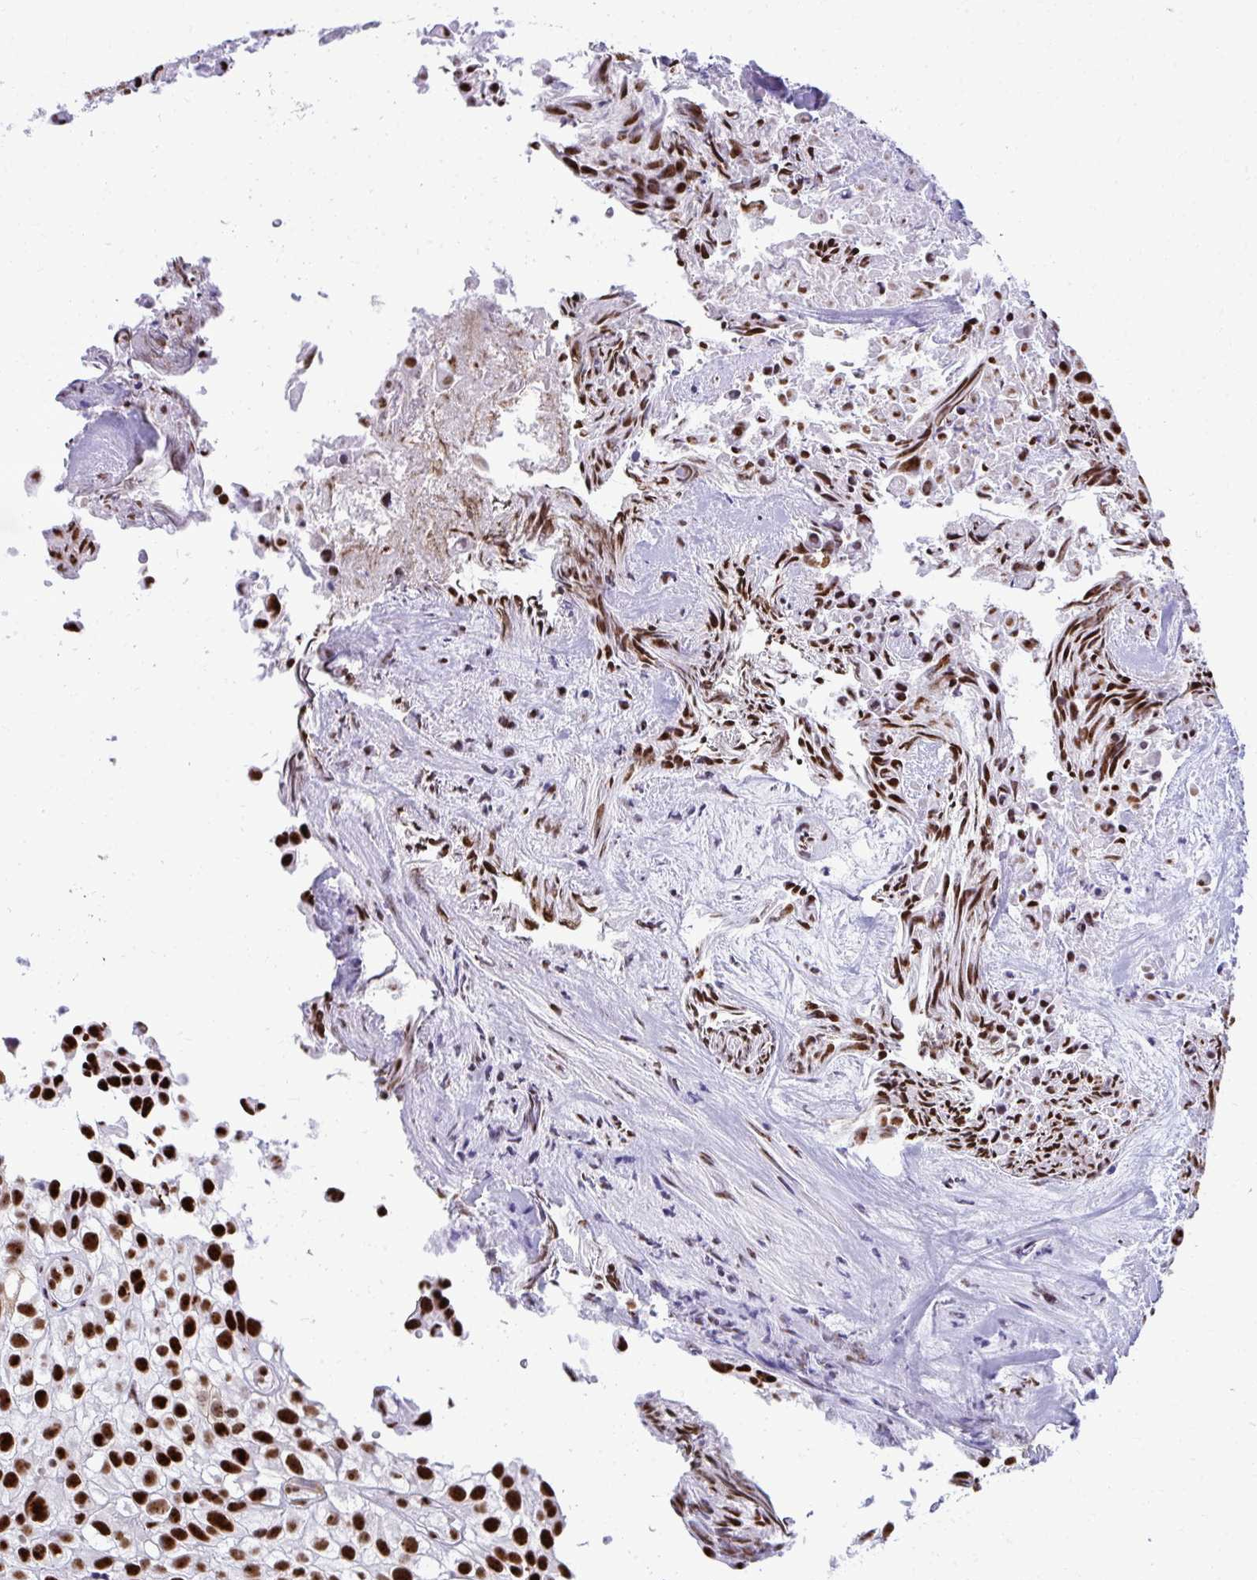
{"staining": {"intensity": "strong", "quantity": ">75%", "location": "nuclear"}, "tissue": "urothelial cancer", "cell_type": "Tumor cells", "image_type": "cancer", "snomed": [{"axis": "morphology", "description": "Urothelial carcinoma, High grade"}, {"axis": "topography", "description": "Urinary bladder"}], "caption": "Immunohistochemical staining of human urothelial carcinoma (high-grade) demonstrates strong nuclear protein expression in approximately >75% of tumor cells.", "gene": "PELP1", "patient": {"sex": "male", "age": 56}}